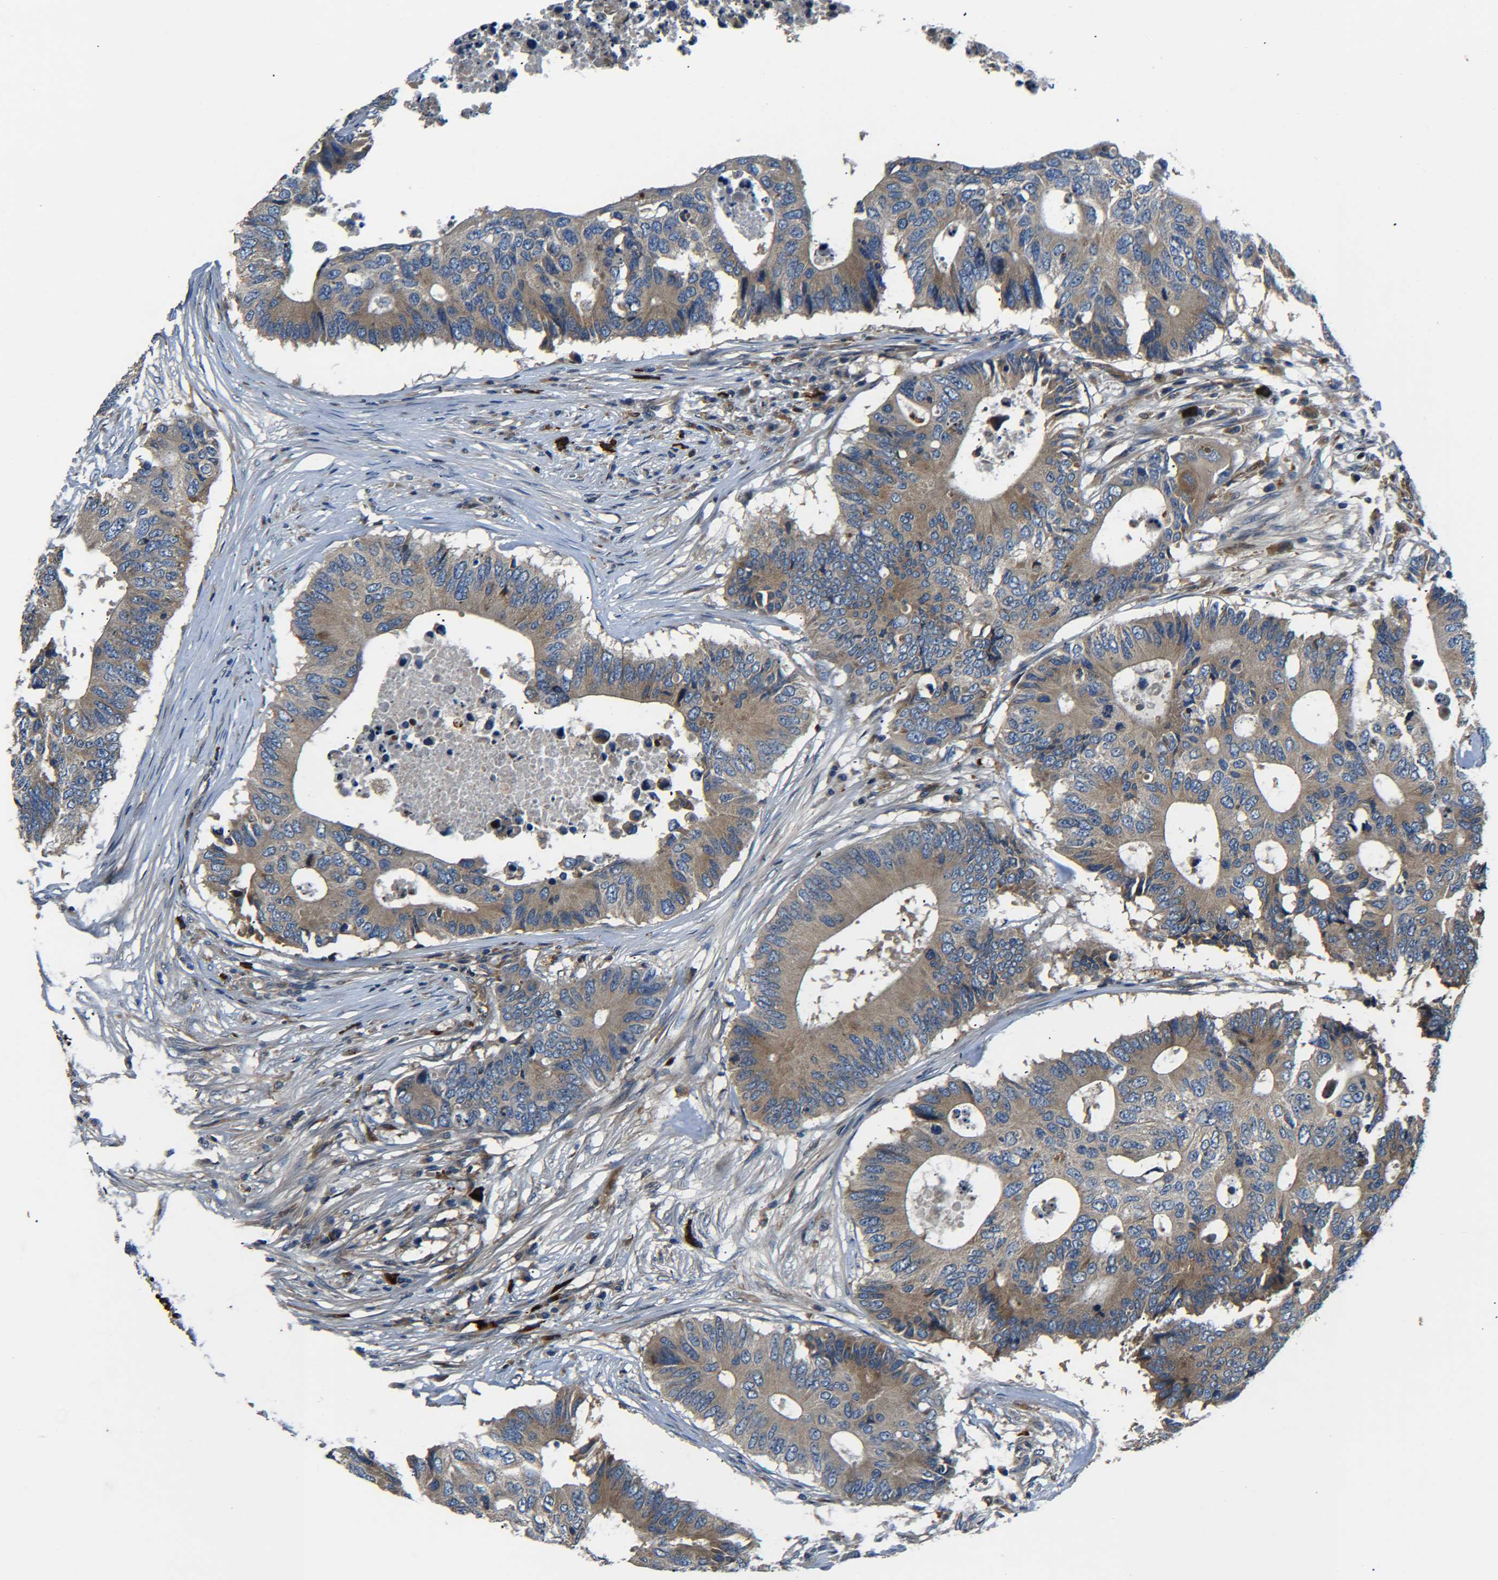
{"staining": {"intensity": "moderate", "quantity": ">75%", "location": "cytoplasmic/membranous"}, "tissue": "colorectal cancer", "cell_type": "Tumor cells", "image_type": "cancer", "snomed": [{"axis": "morphology", "description": "Adenocarcinoma, NOS"}, {"axis": "topography", "description": "Colon"}], "caption": "This micrograph demonstrates adenocarcinoma (colorectal) stained with IHC to label a protein in brown. The cytoplasmic/membranous of tumor cells show moderate positivity for the protein. Nuclei are counter-stained blue.", "gene": "RAB1B", "patient": {"sex": "male", "age": 71}}